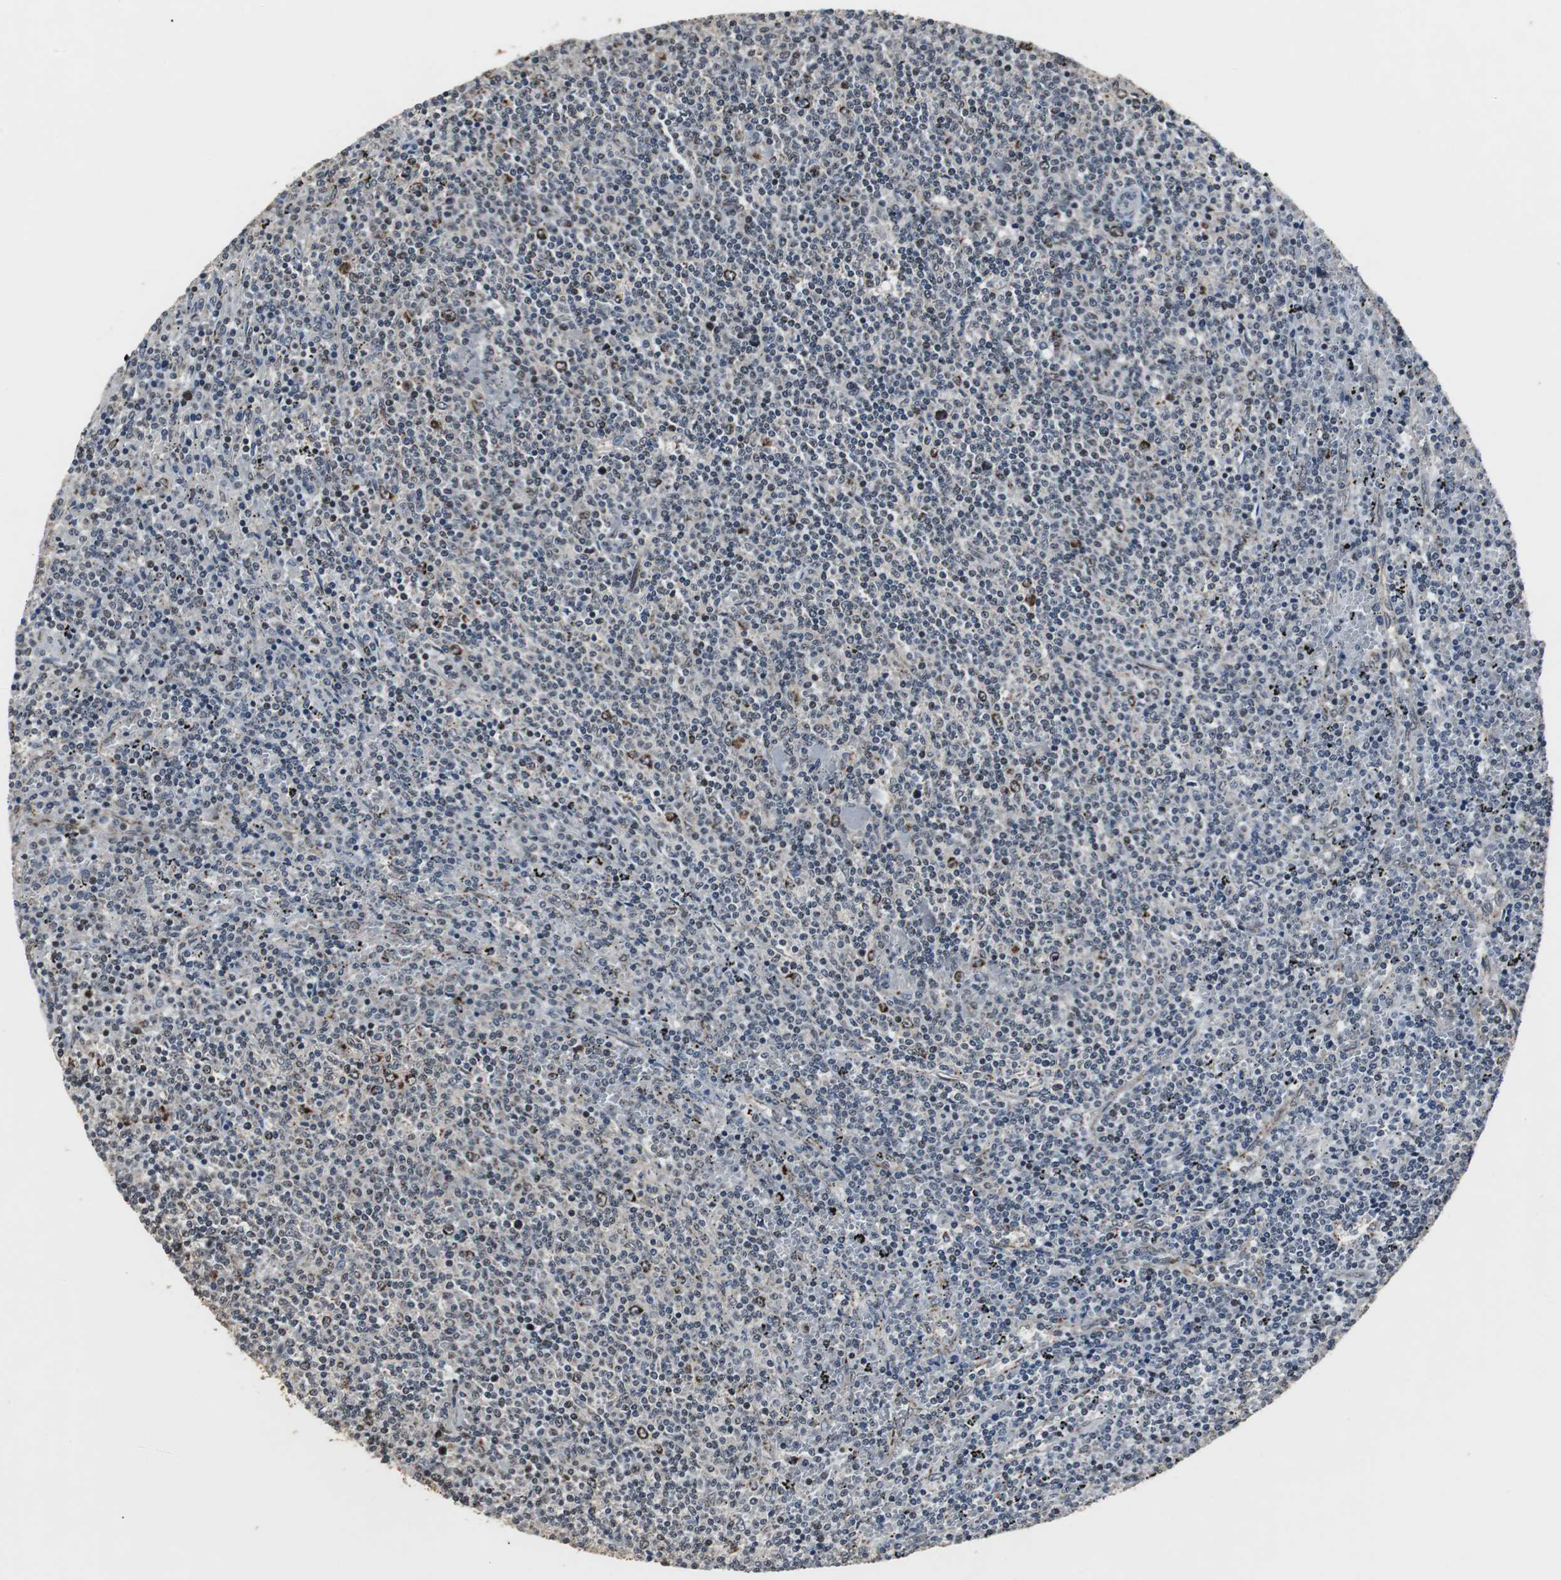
{"staining": {"intensity": "moderate", "quantity": "<25%", "location": "cytoplasmic/membranous"}, "tissue": "lymphoma", "cell_type": "Tumor cells", "image_type": "cancer", "snomed": [{"axis": "morphology", "description": "Malignant lymphoma, non-Hodgkin's type, Low grade"}, {"axis": "topography", "description": "Spleen"}], "caption": "There is low levels of moderate cytoplasmic/membranous positivity in tumor cells of low-grade malignant lymphoma, non-Hodgkin's type, as demonstrated by immunohistochemical staining (brown color).", "gene": "MRPL40", "patient": {"sex": "female", "age": 50}}